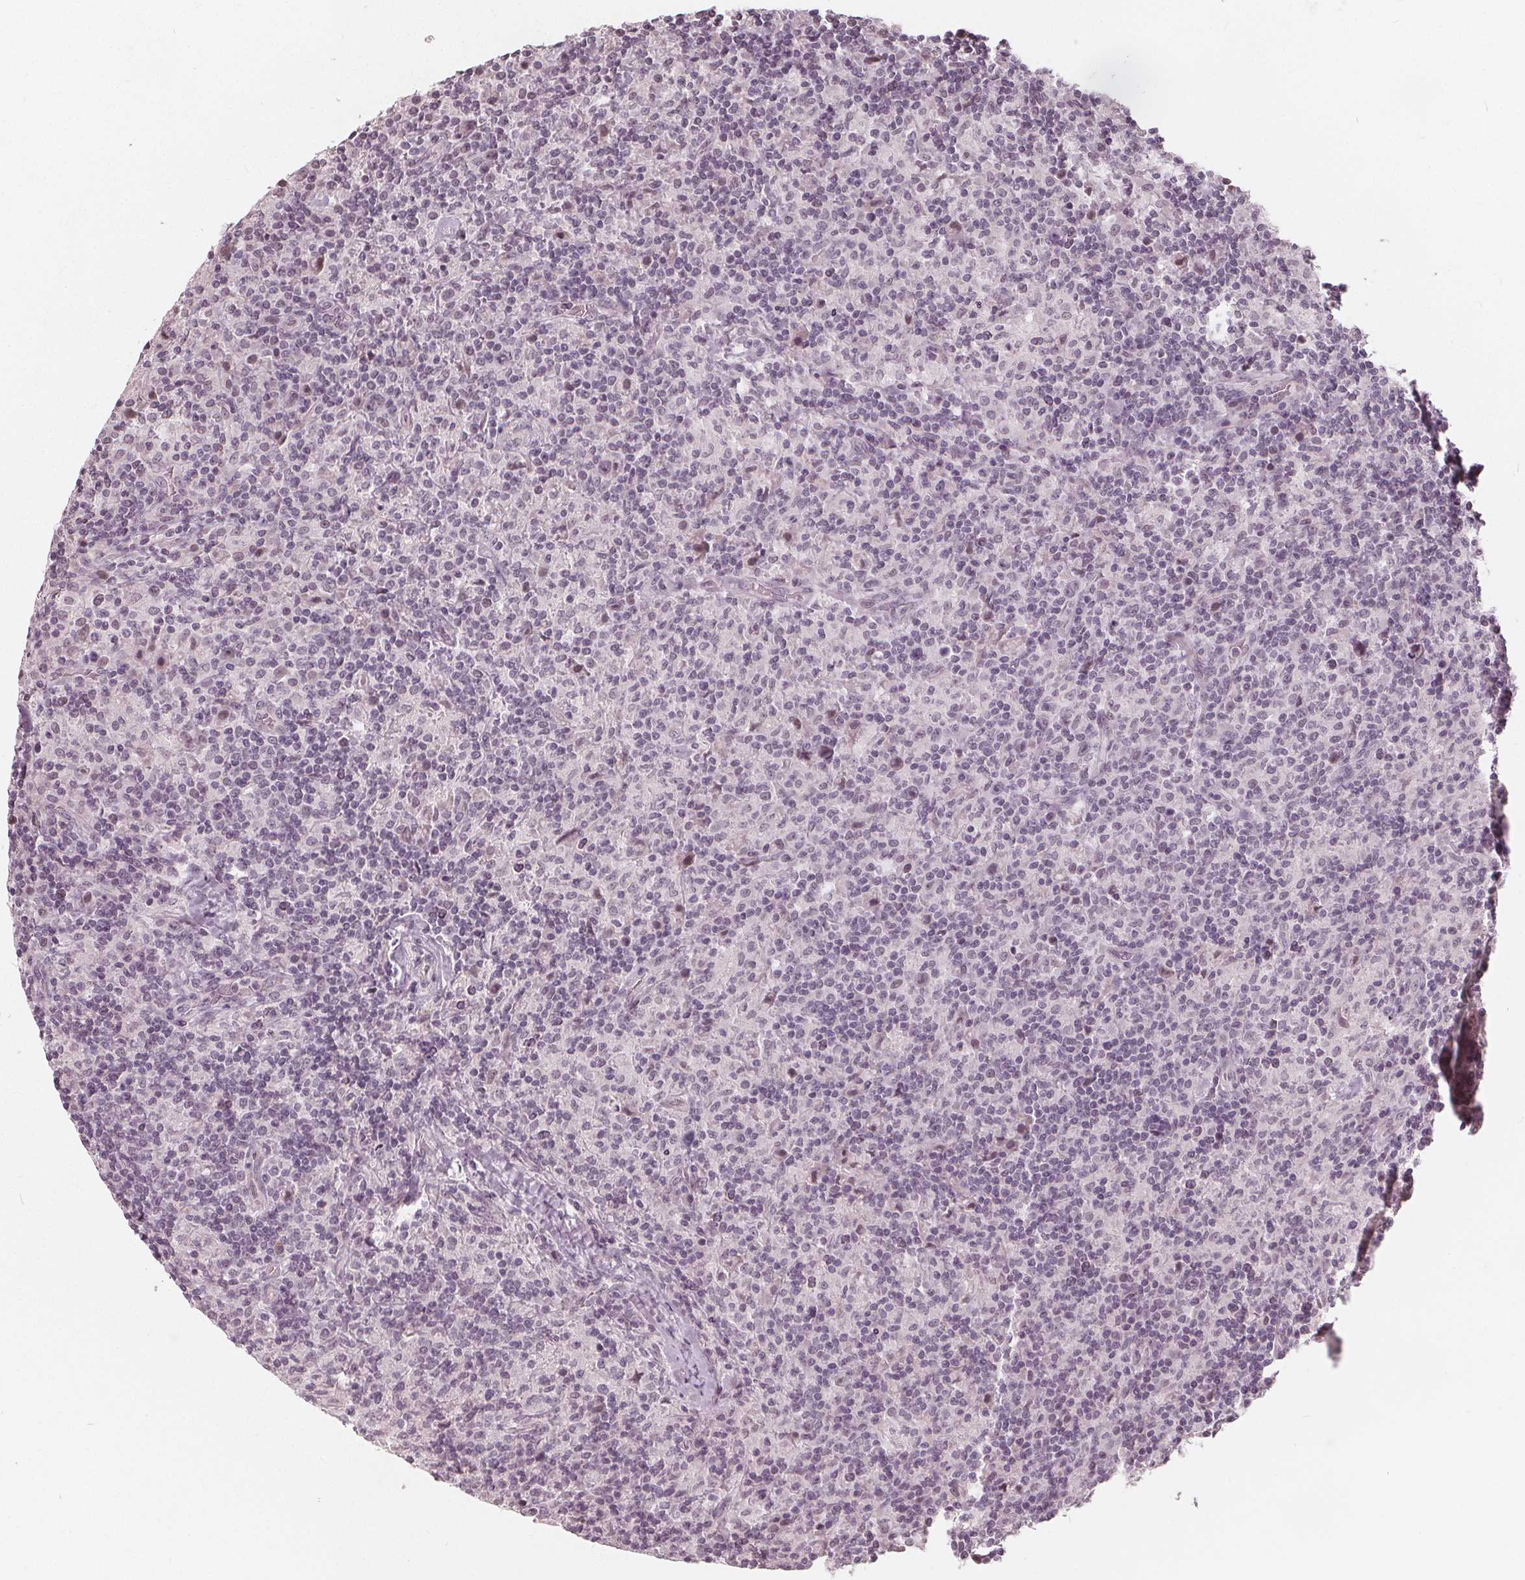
{"staining": {"intensity": "weak", "quantity": "<25%", "location": "nuclear"}, "tissue": "lymphoma", "cell_type": "Tumor cells", "image_type": "cancer", "snomed": [{"axis": "morphology", "description": "Hodgkin's disease, NOS"}, {"axis": "topography", "description": "Lymph node"}], "caption": "Hodgkin's disease was stained to show a protein in brown. There is no significant staining in tumor cells.", "gene": "NUP210L", "patient": {"sex": "male", "age": 70}}